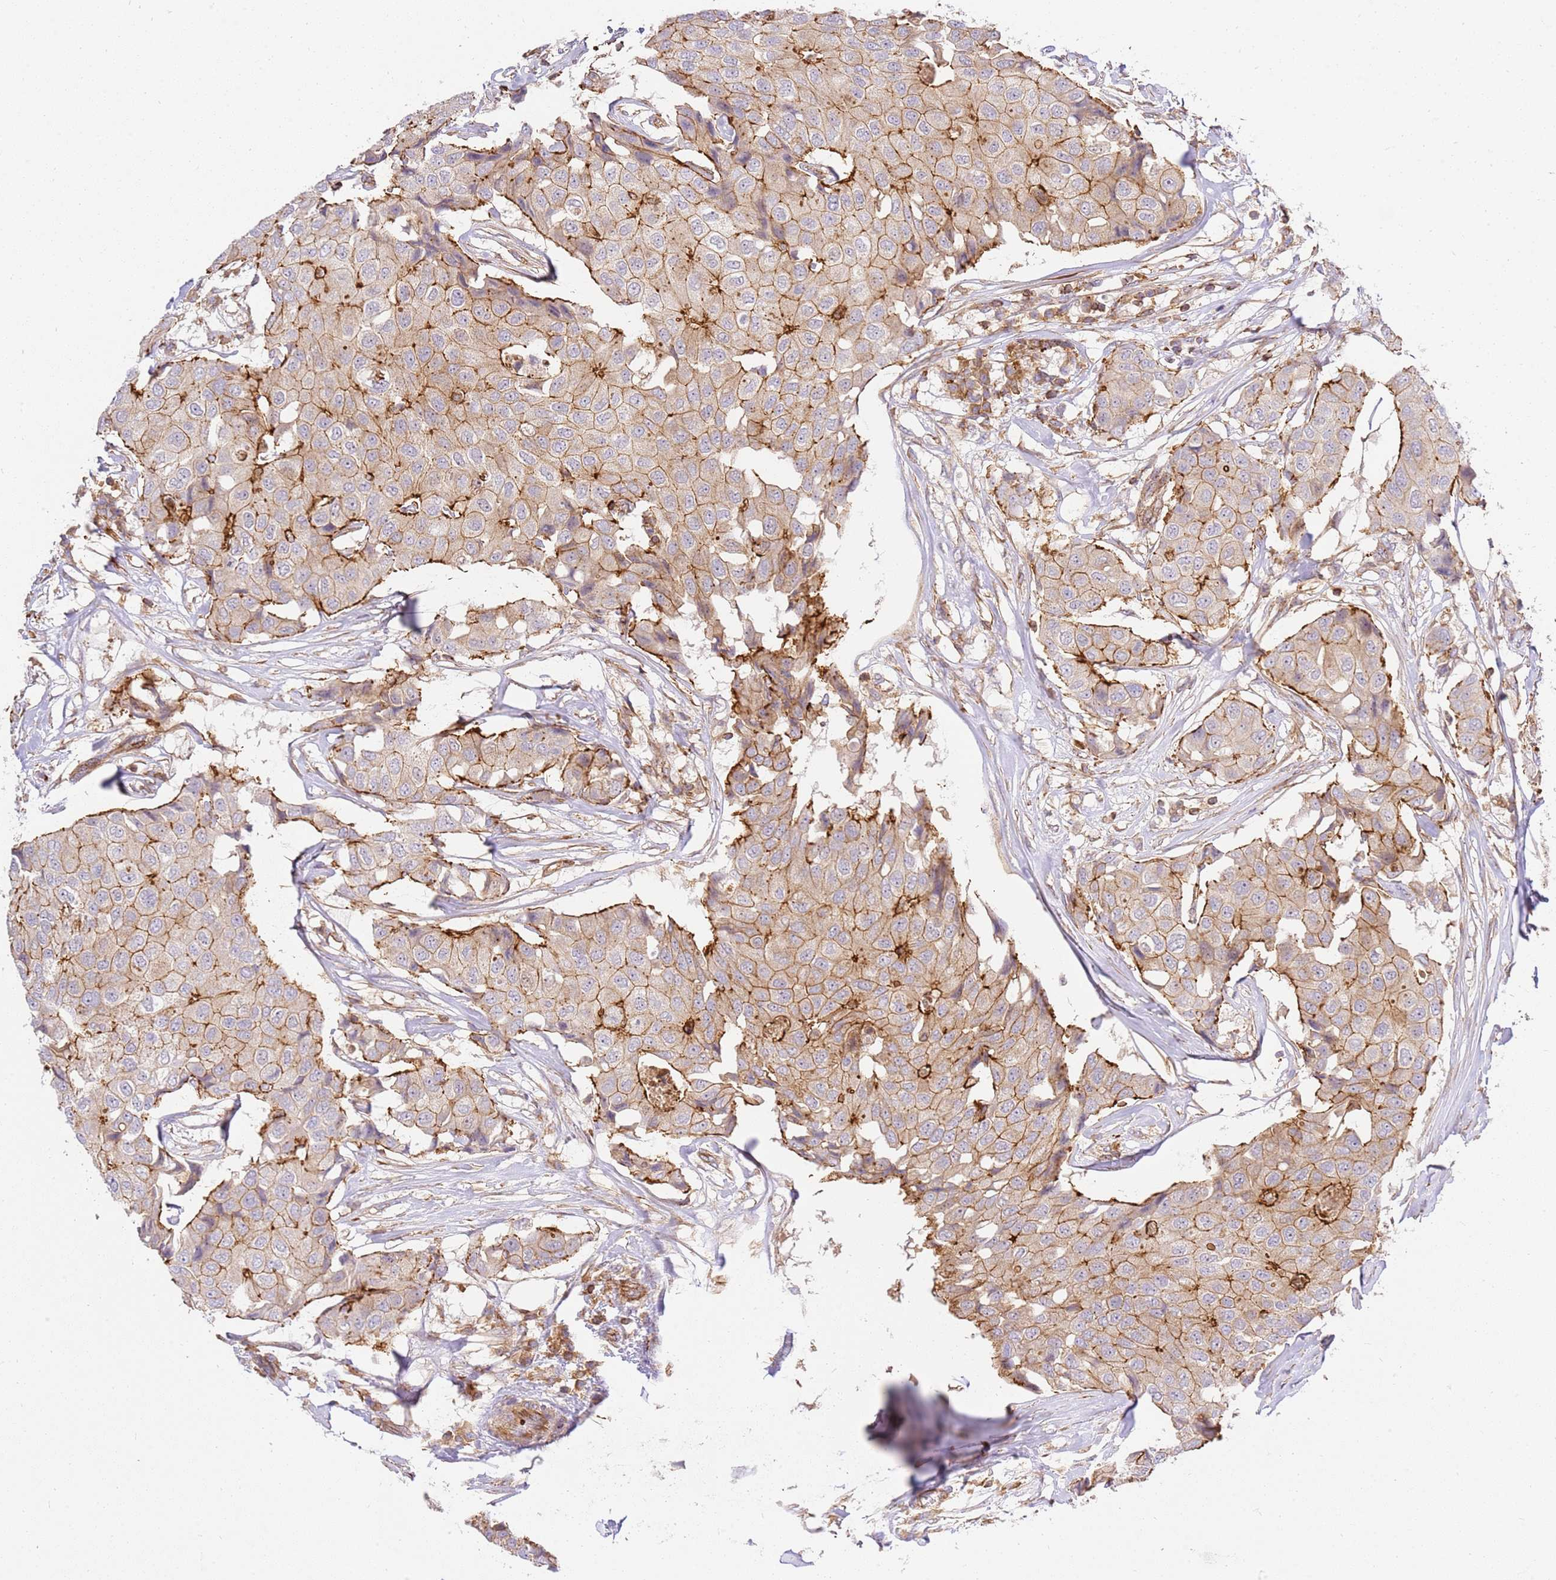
{"staining": {"intensity": "moderate", "quantity": ">75%", "location": "cytoplasmic/membranous"}, "tissue": "breast cancer", "cell_type": "Tumor cells", "image_type": "cancer", "snomed": [{"axis": "morphology", "description": "Duct carcinoma"}, {"axis": "topography", "description": "Breast"}], "caption": "A brown stain highlights moderate cytoplasmic/membranous positivity of a protein in infiltrating ductal carcinoma (breast) tumor cells. (DAB IHC with brightfield microscopy, high magnification).", "gene": "EFCAB8", "patient": {"sex": "female", "age": 80}}